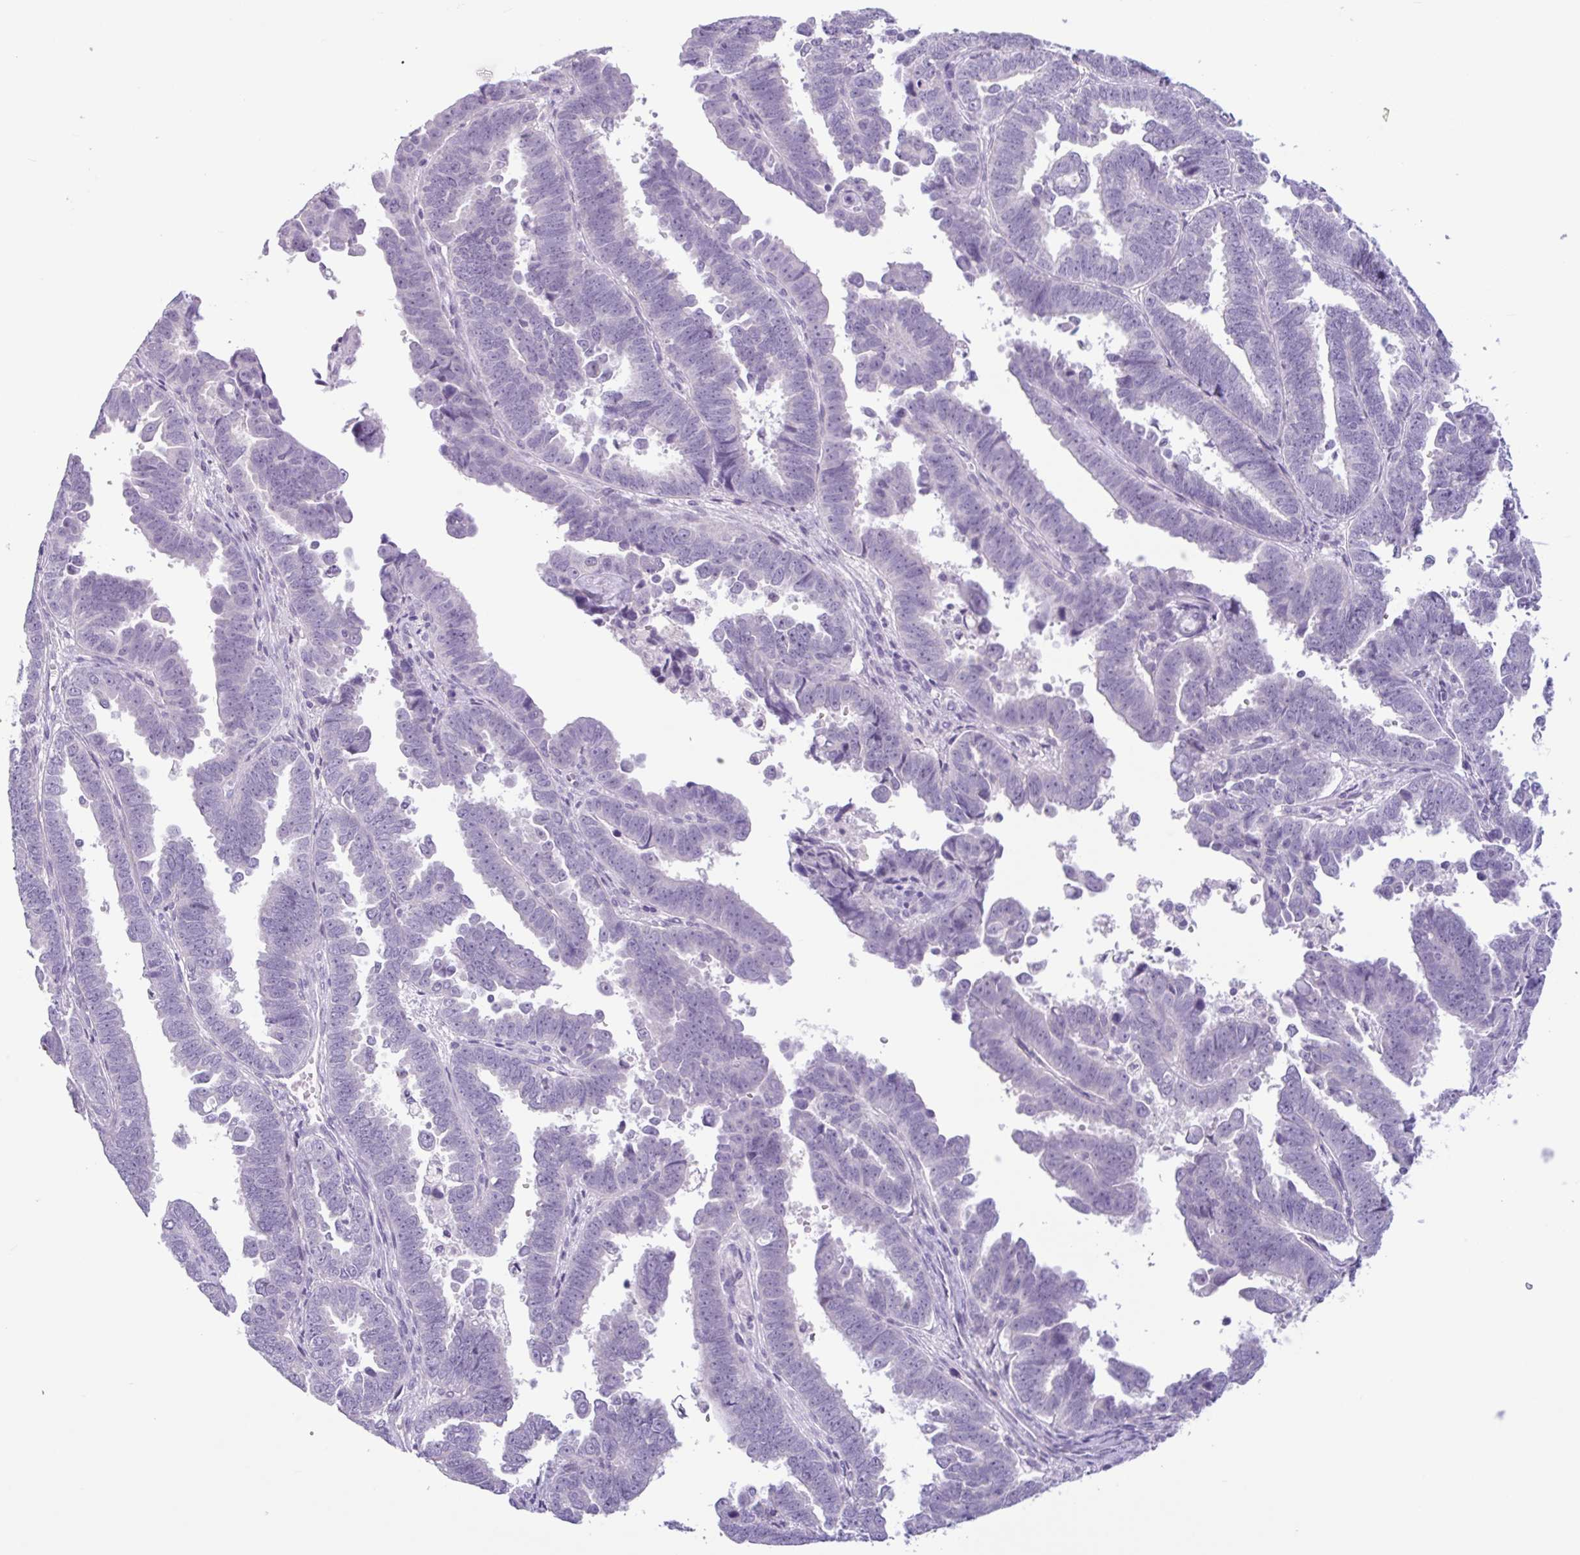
{"staining": {"intensity": "negative", "quantity": "none", "location": "none"}, "tissue": "endometrial cancer", "cell_type": "Tumor cells", "image_type": "cancer", "snomed": [{"axis": "morphology", "description": "Adenocarcinoma, NOS"}, {"axis": "topography", "description": "Endometrium"}], "caption": "This is an IHC micrograph of human endometrial cancer. There is no positivity in tumor cells.", "gene": "CTSE", "patient": {"sex": "female", "age": 75}}